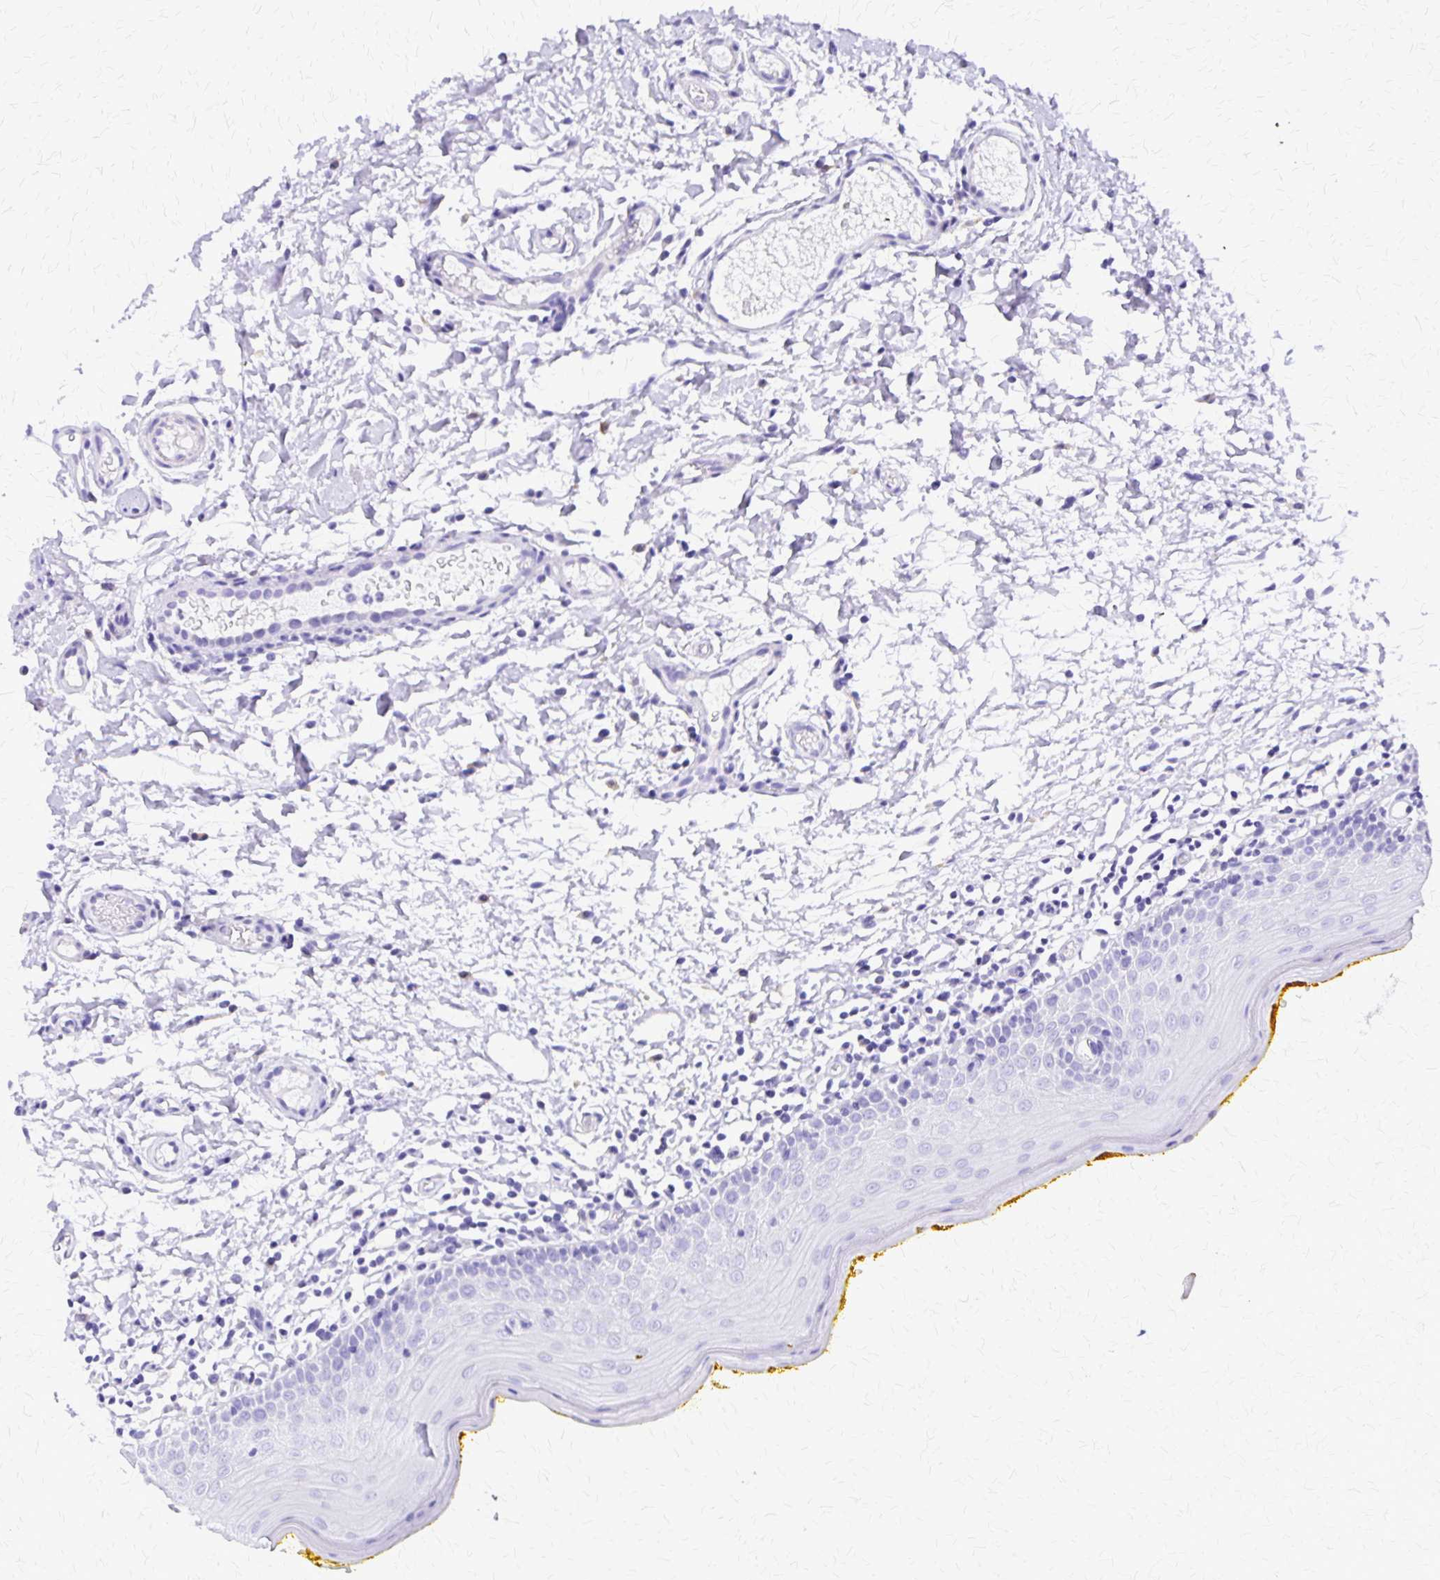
{"staining": {"intensity": "negative", "quantity": "none", "location": "none"}, "tissue": "oral mucosa", "cell_type": "Squamous epithelial cells", "image_type": "normal", "snomed": [{"axis": "morphology", "description": "Normal tissue, NOS"}, {"axis": "topography", "description": "Oral tissue"}, {"axis": "topography", "description": "Tounge, NOS"}], "caption": "Immunohistochemistry (IHC) photomicrograph of normal oral mucosa: human oral mucosa stained with DAB demonstrates no significant protein staining in squamous epithelial cells. (DAB immunohistochemistry, high magnification).", "gene": "SLC13A2", "patient": {"sex": "female", "age": 58}}